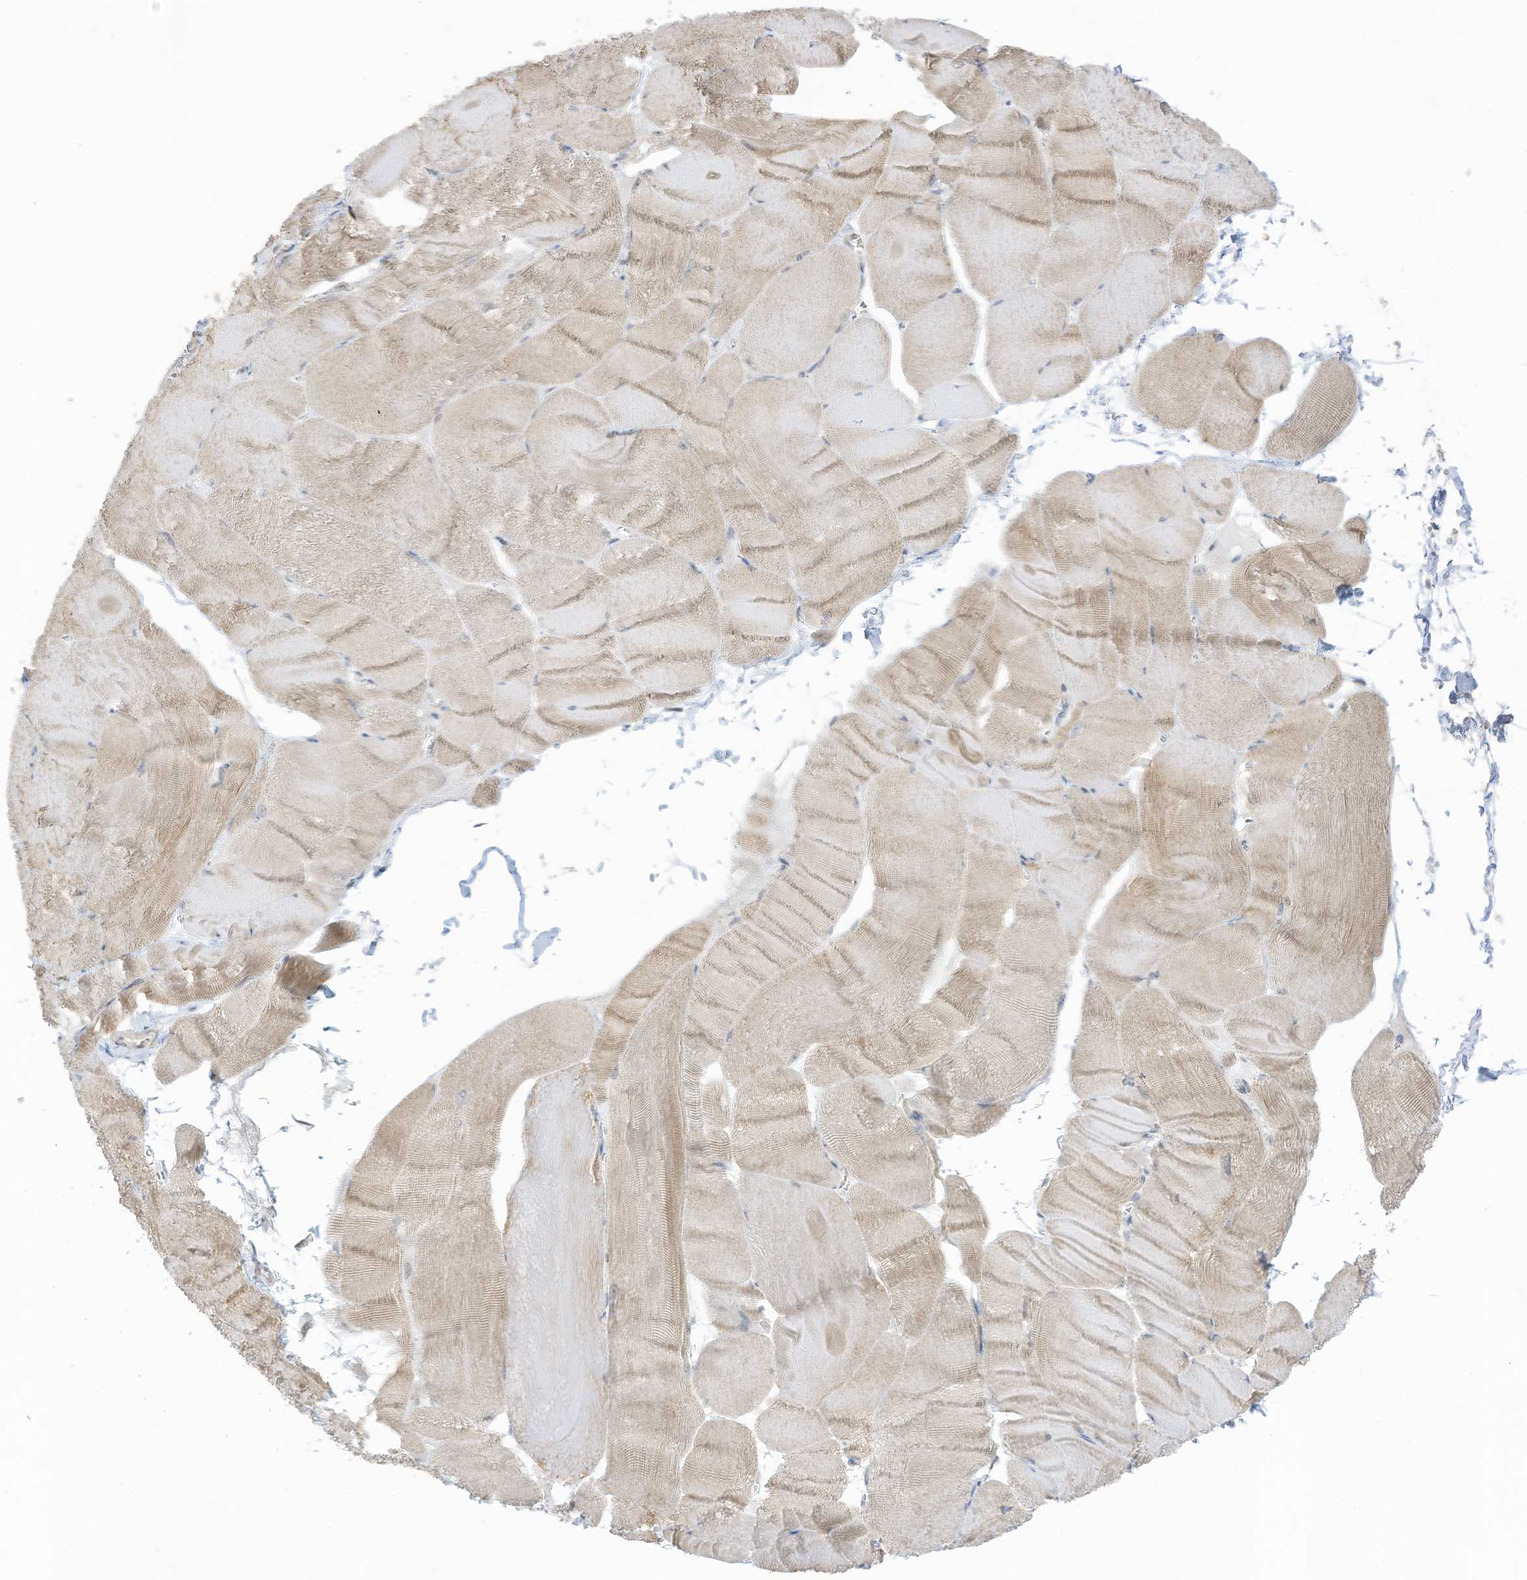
{"staining": {"intensity": "moderate", "quantity": ">75%", "location": "cytoplasmic/membranous"}, "tissue": "skeletal muscle", "cell_type": "Myocytes", "image_type": "normal", "snomed": [{"axis": "morphology", "description": "Normal tissue, NOS"}, {"axis": "morphology", "description": "Basal cell carcinoma"}, {"axis": "topography", "description": "Skeletal muscle"}], "caption": "Protein staining of unremarkable skeletal muscle shows moderate cytoplasmic/membranous expression in about >75% of myocytes. The staining is performed using DAB brown chromogen to label protein expression. The nuclei are counter-stained blue using hematoxylin.", "gene": "ASPRV1", "patient": {"sex": "female", "age": 64}}